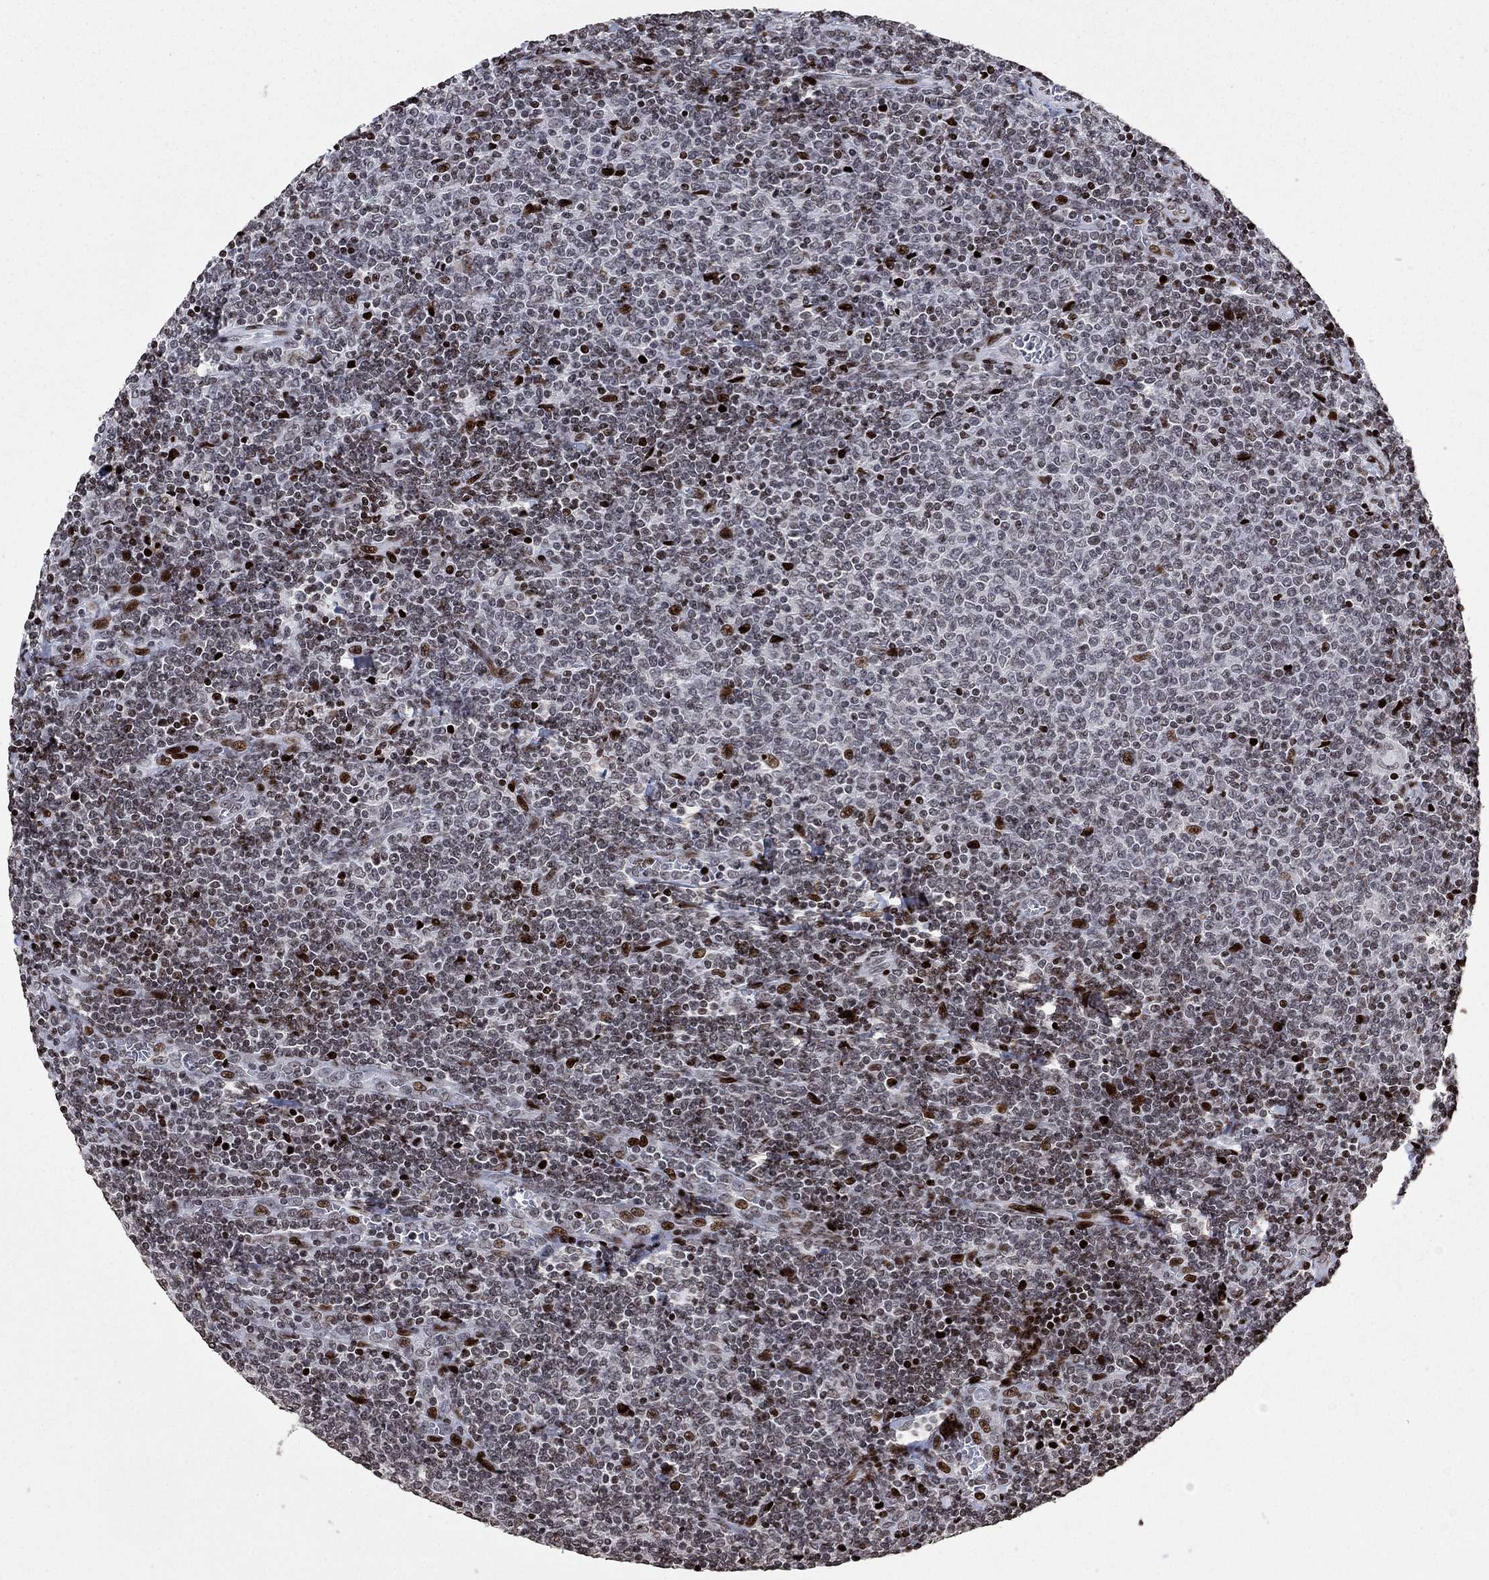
{"staining": {"intensity": "strong", "quantity": "<25%", "location": "nuclear"}, "tissue": "lymphoma", "cell_type": "Tumor cells", "image_type": "cancer", "snomed": [{"axis": "morphology", "description": "Malignant lymphoma, non-Hodgkin's type, Low grade"}, {"axis": "topography", "description": "Lymph node"}], "caption": "Protein expression analysis of lymphoma shows strong nuclear positivity in about <25% of tumor cells.", "gene": "SRSF3", "patient": {"sex": "male", "age": 52}}